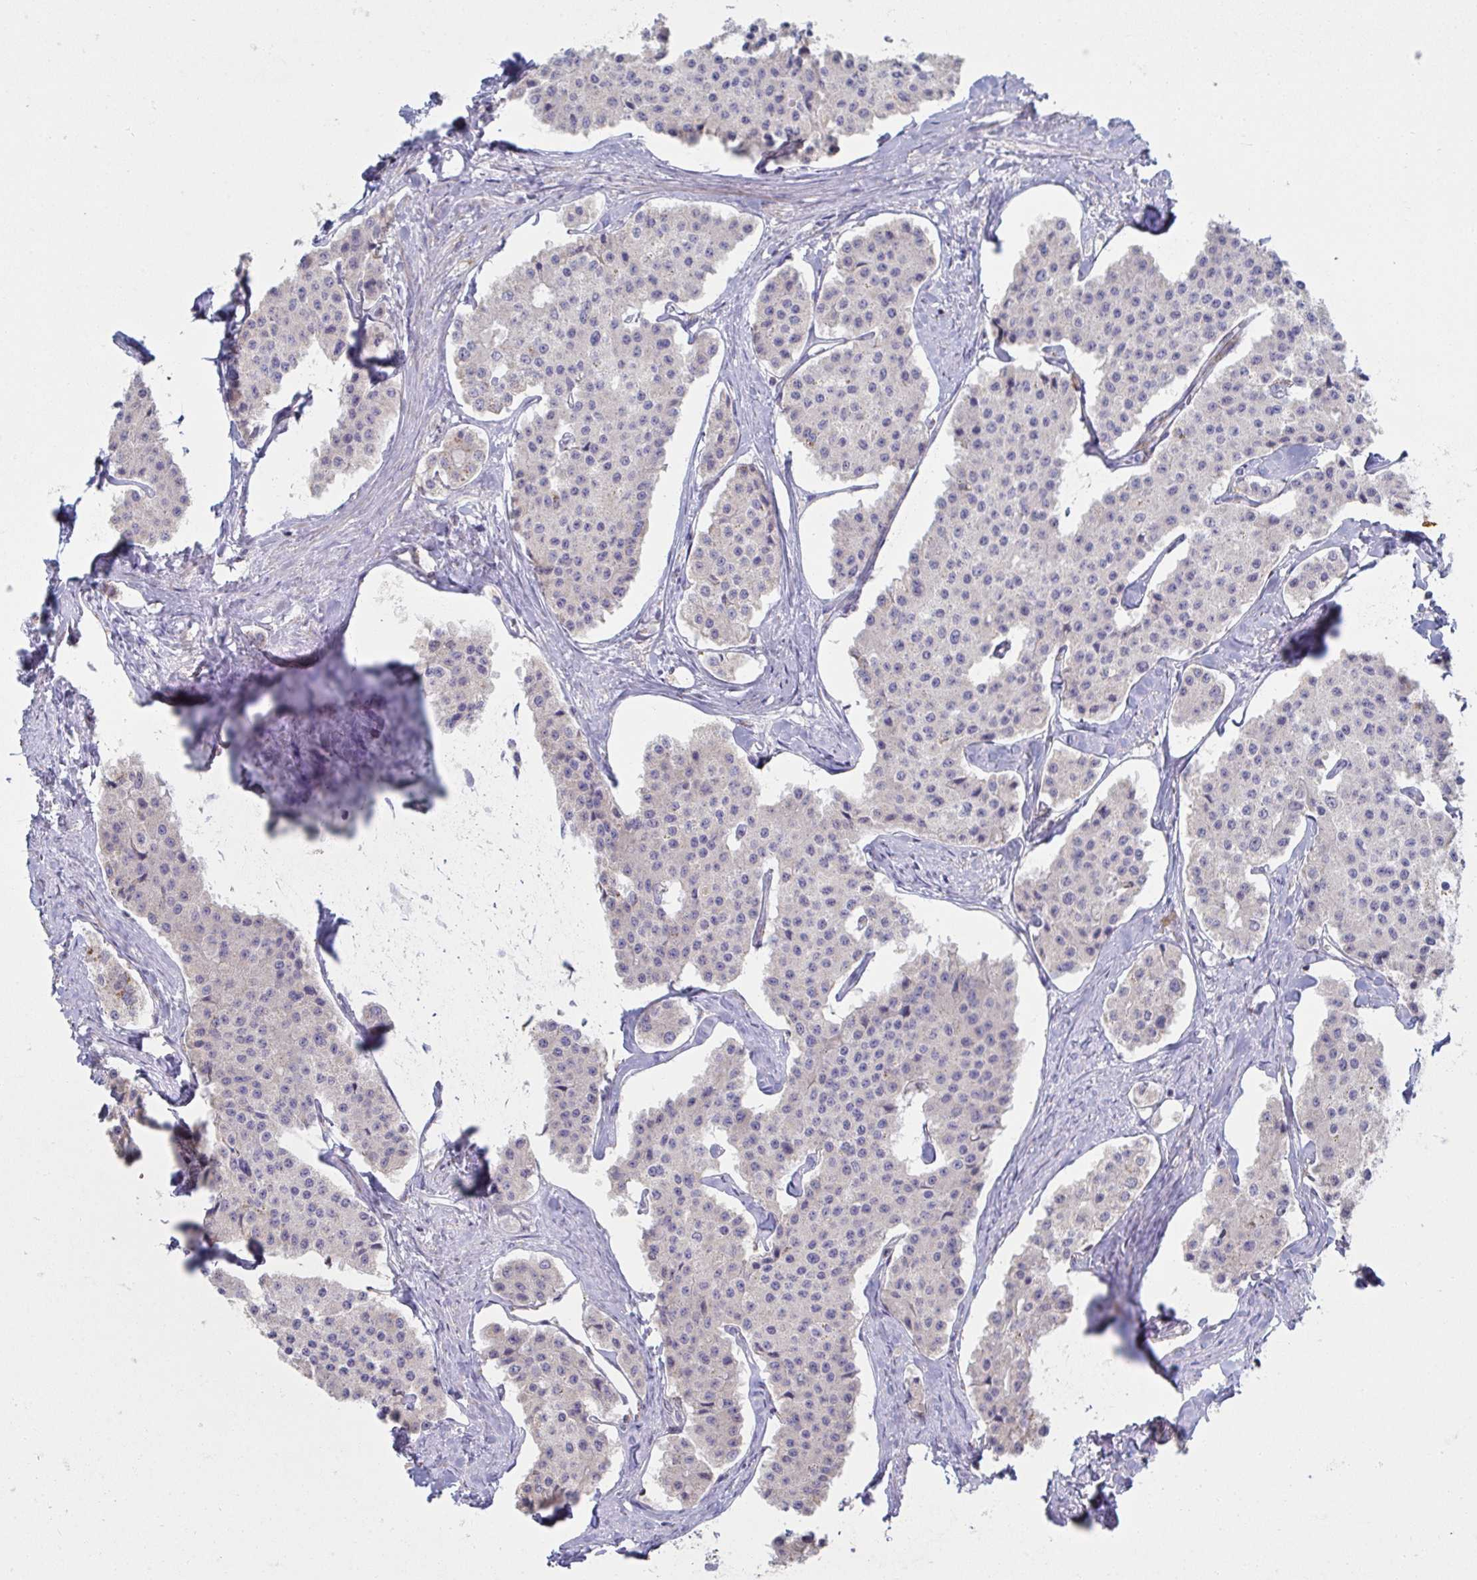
{"staining": {"intensity": "weak", "quantity": "<25%", "location": "cytoplasmic/membranous"}, "tissue": "carcinoid", "cell_type": "Tumor cells", "image_type": "cancer", "snomed": [{"axis": "morphology", "description": "Carcinoid, malignant, NOS"}, {"axis": "topography", "description": "Small intestine"}], "caption": "The immunohistochemistry histopathology image has no significant positivity in tumor cells of malignant carcinoid tissue.", "gene": "NDUFA7", "patient": {"sex": "female", "age": 65}}